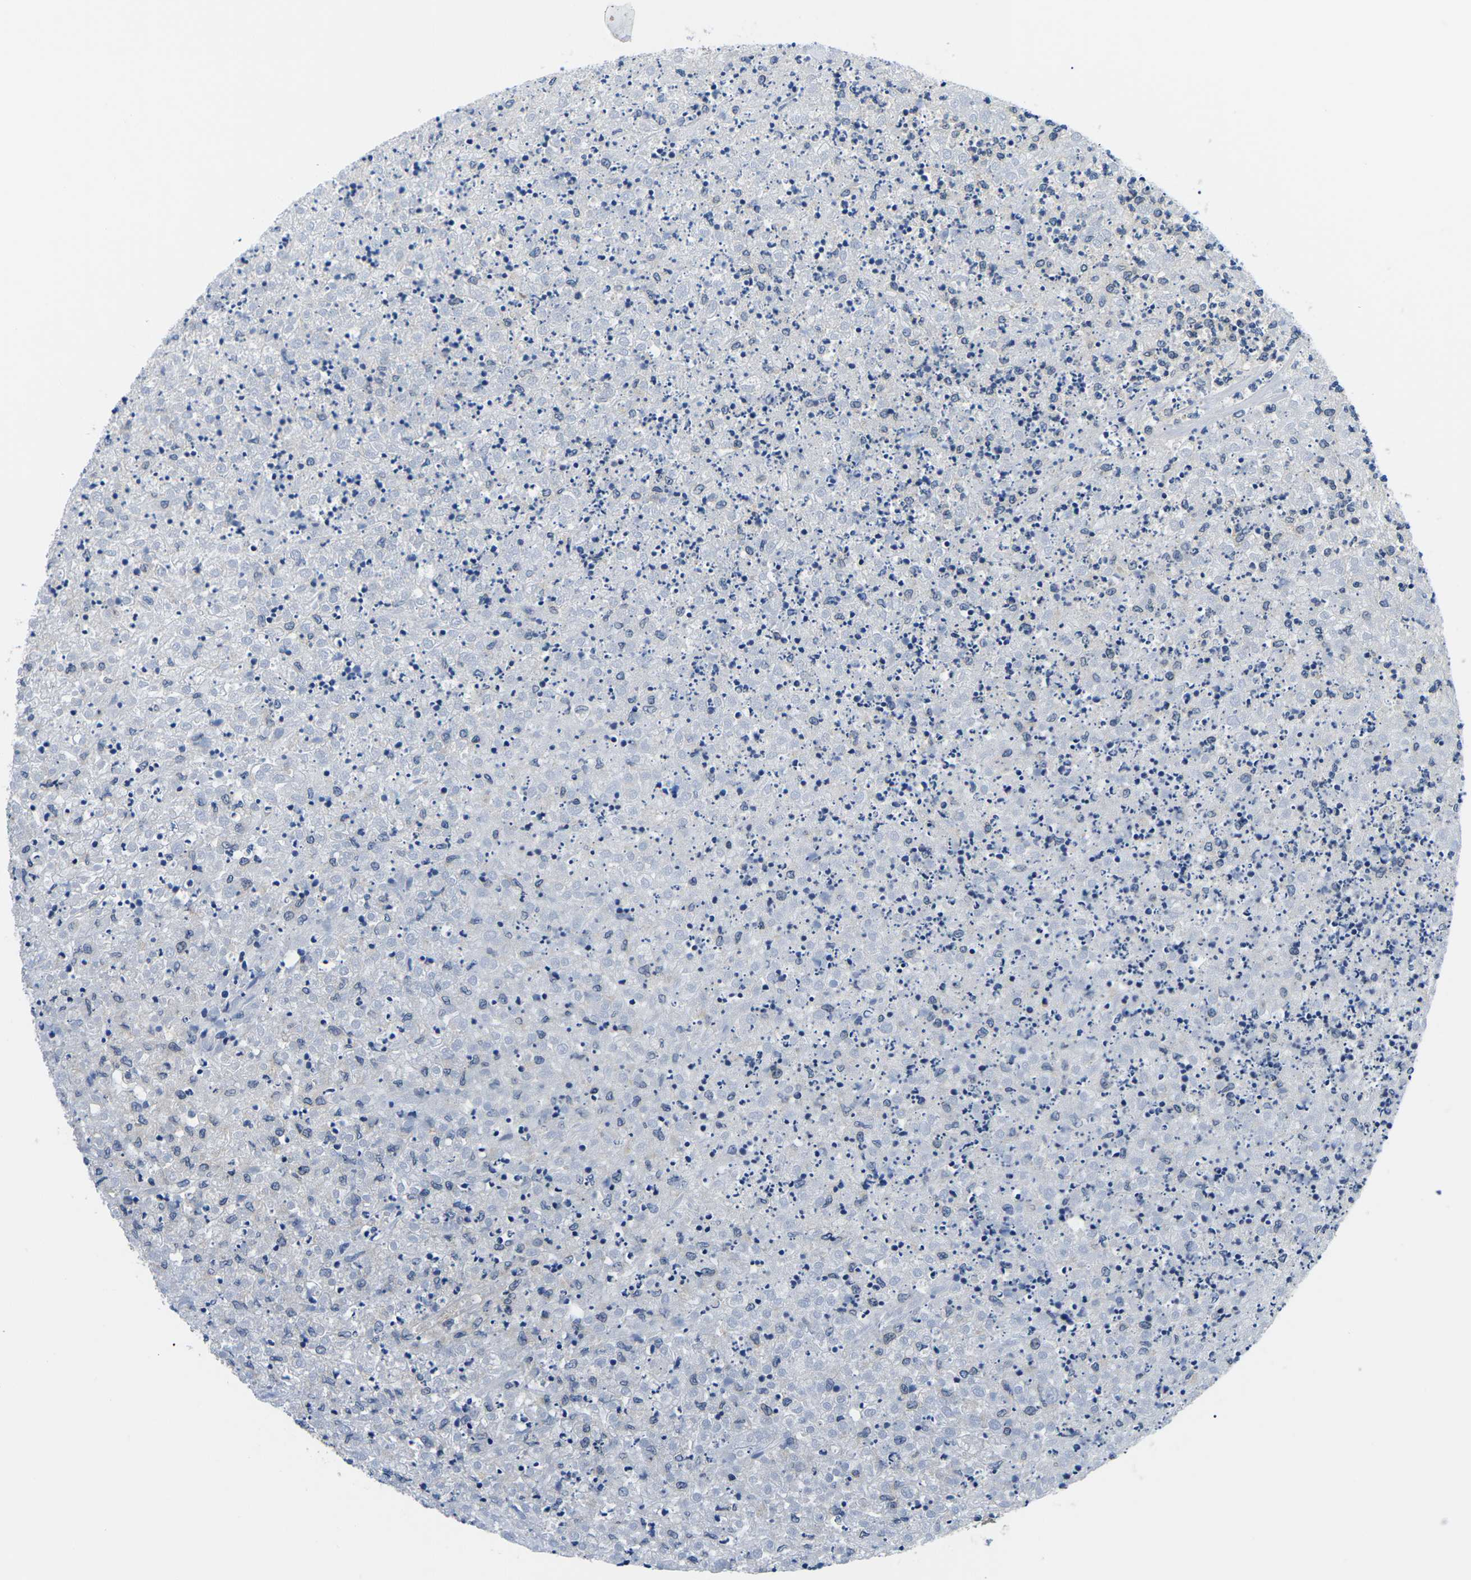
{"staining": {"intensity": "weak", "quantity": "<25%", "location": "cytoplasmic/membranous"}, "tissue": "renal cancer", "cell_type": "Tumor cells", "image_type": "cancer", "snomed": [{"axis": "morphology", "description": "Adenocarcinoma, NOS"}, {"axis": "topography", "description": "Kidney"}], "caption": "Renal cancer was stained to show a protein in brown. There is no significant expression in tumor cells.", "gene": "GSK3B", "patient": {"sex": "female", "age": 54}}